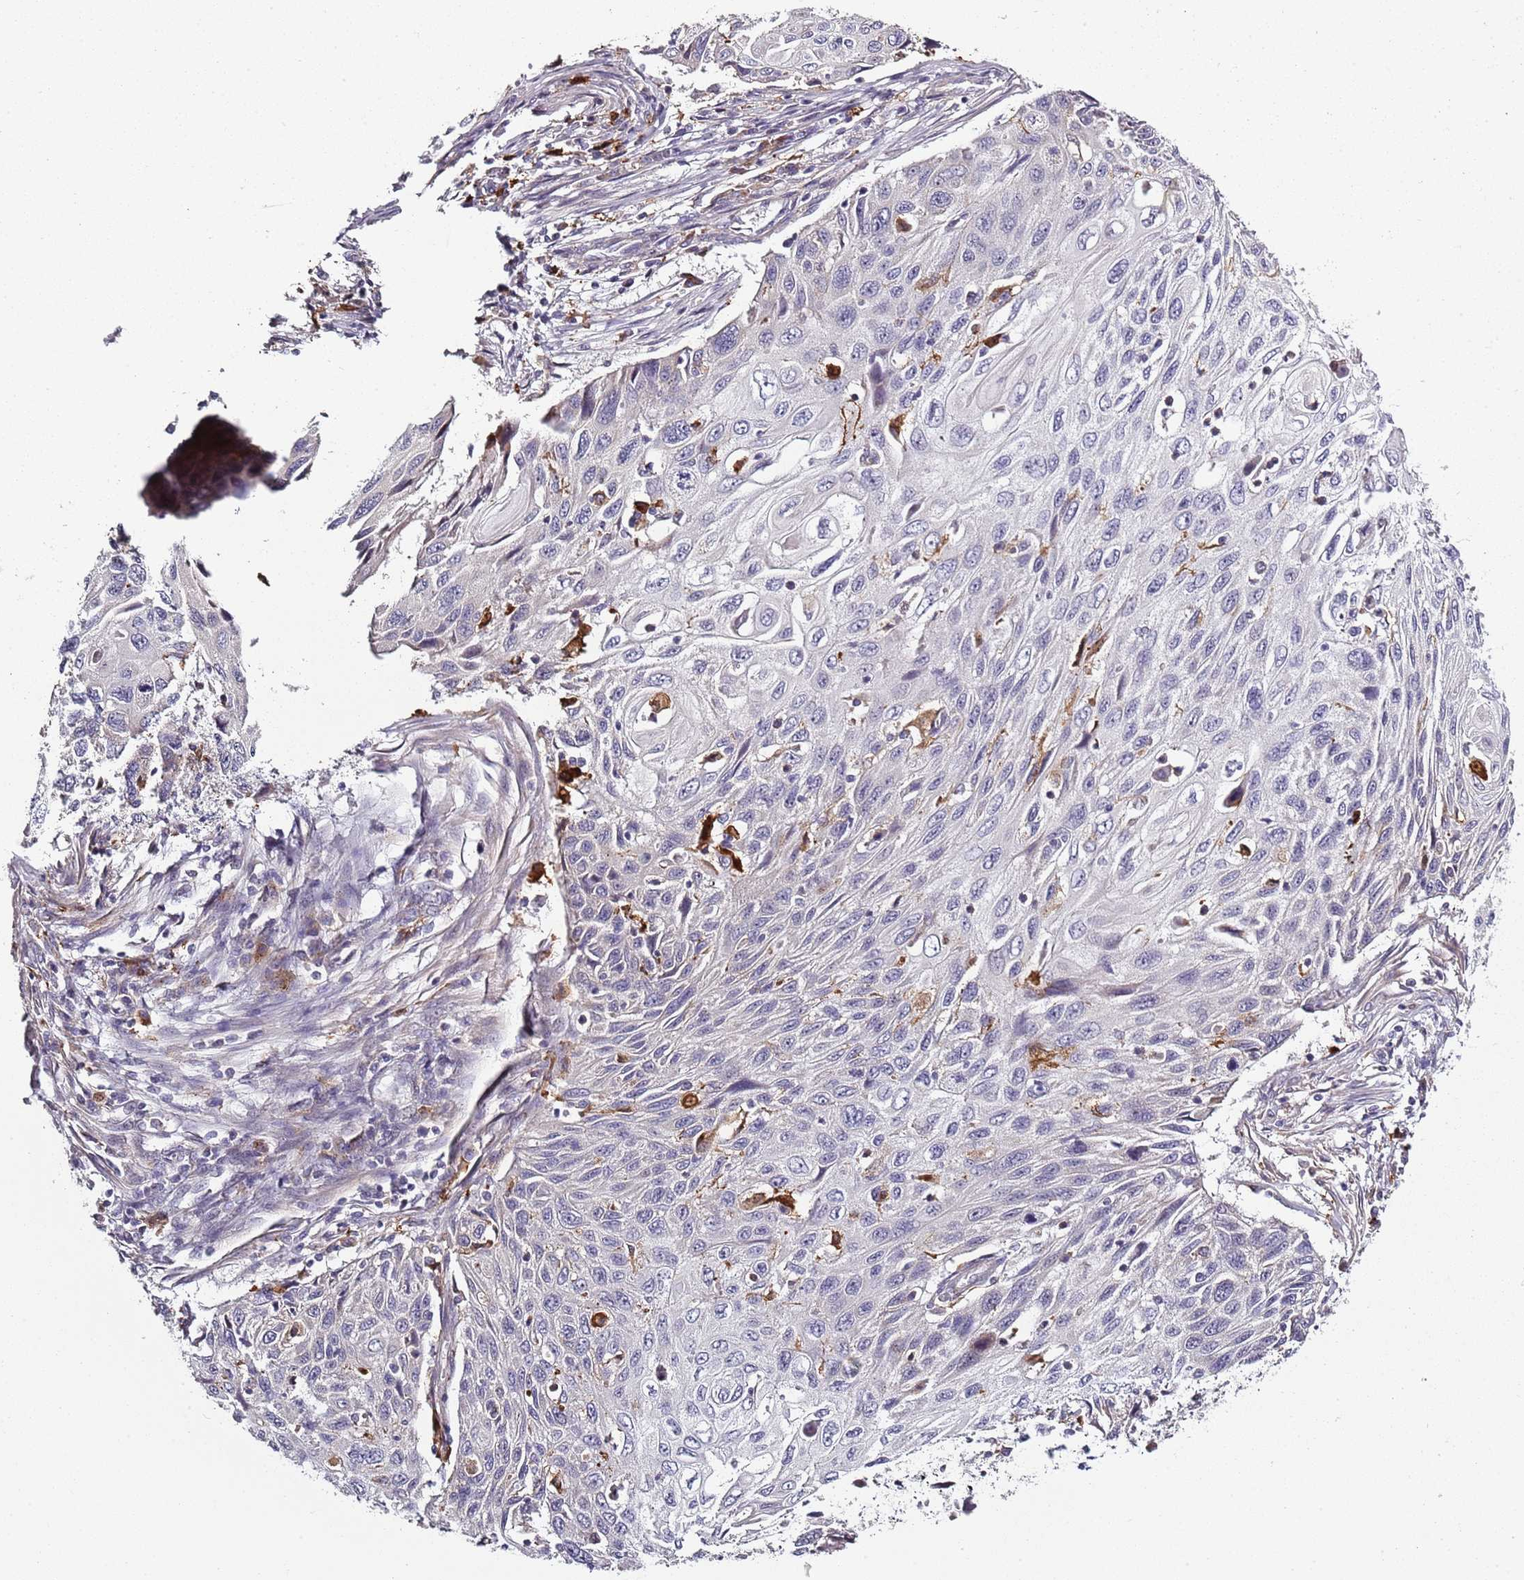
{"staining": {"intensity": "negative", "quantity": "none", "location": "none"}, "tissue": "cervical cancer", "cell_type": "Tumor cells", "image_type": "cancer", "snomed": [{"axis": "morphology", "description": "Squamous cell carcinoma, NOS"}, {"axis": "topography", "description": "Cervix"}], "caption": "DAB (3,3'-diaminobenzidine) immunohistochemical staining of human squamous cell carcinoma (cervical) shows no significant positivity in tumor cells. The staining was performed using DAB (3,3'-diaminobenzidine) to visualize the protein expression in brown, while the nuclei were stained in blue with hematoxylin (Magnification: 20x).", "gene": "CC2D2B", "patient": {"sex": "female", "age": 70}}